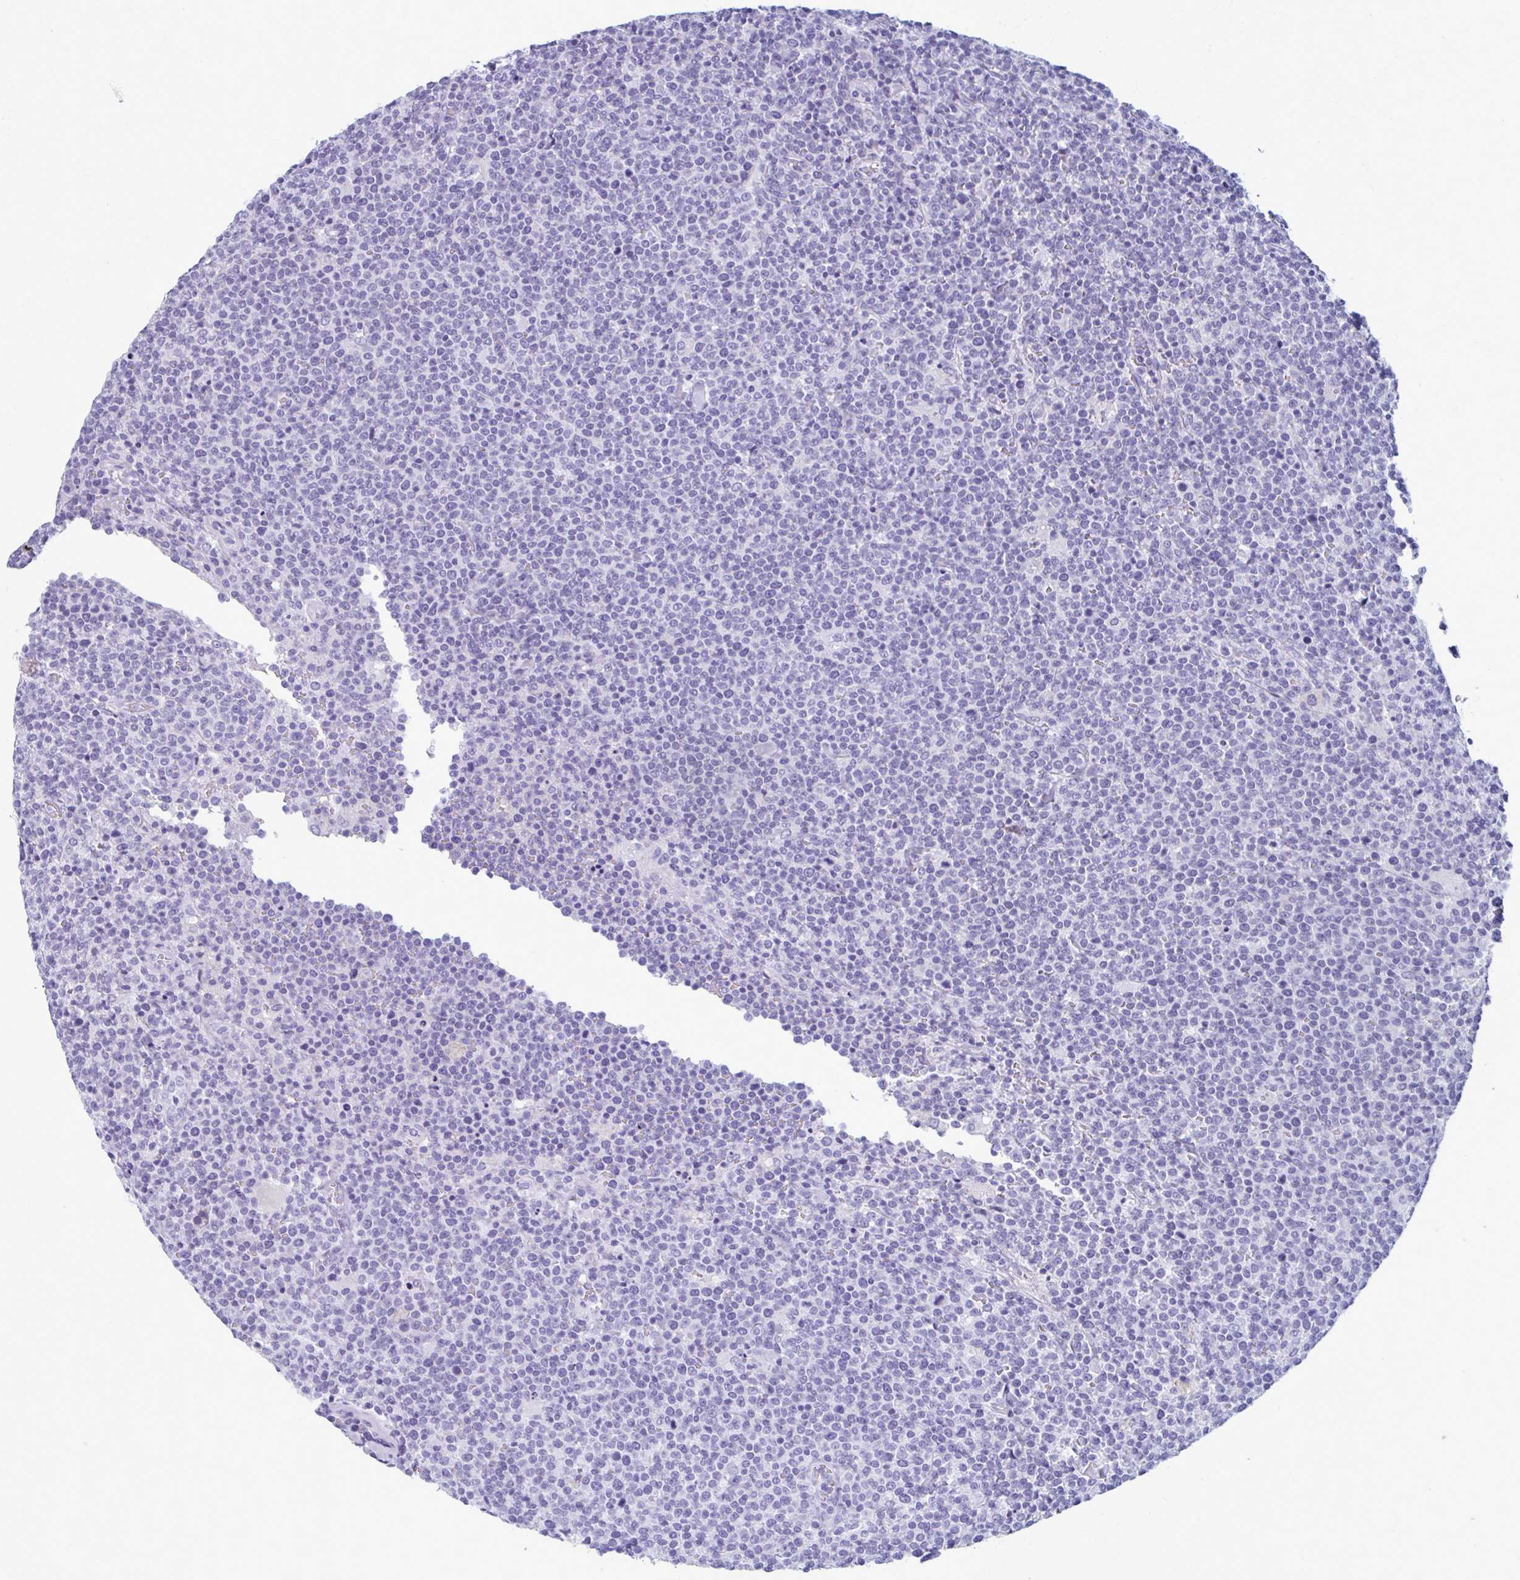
{"staining": {"intensity": "negative", "quantity": "none", "location": "none"}, "tissue": "lymphoma", "cell_type": "Tumor cells", "image_type": "cancer", "snomed": [{"axis": "morphology", "description": "Malignant lymphoma, non-Hodgkin's type, High grade"}, {"axis": "topography", "description": "Lymph node"}], "caption": "The IHC histopathology image has no significant staining in tumor cells of lymphoma tissue.", "gene": "MPLKIP", "patient": {"sex": "male", "age": 61}}